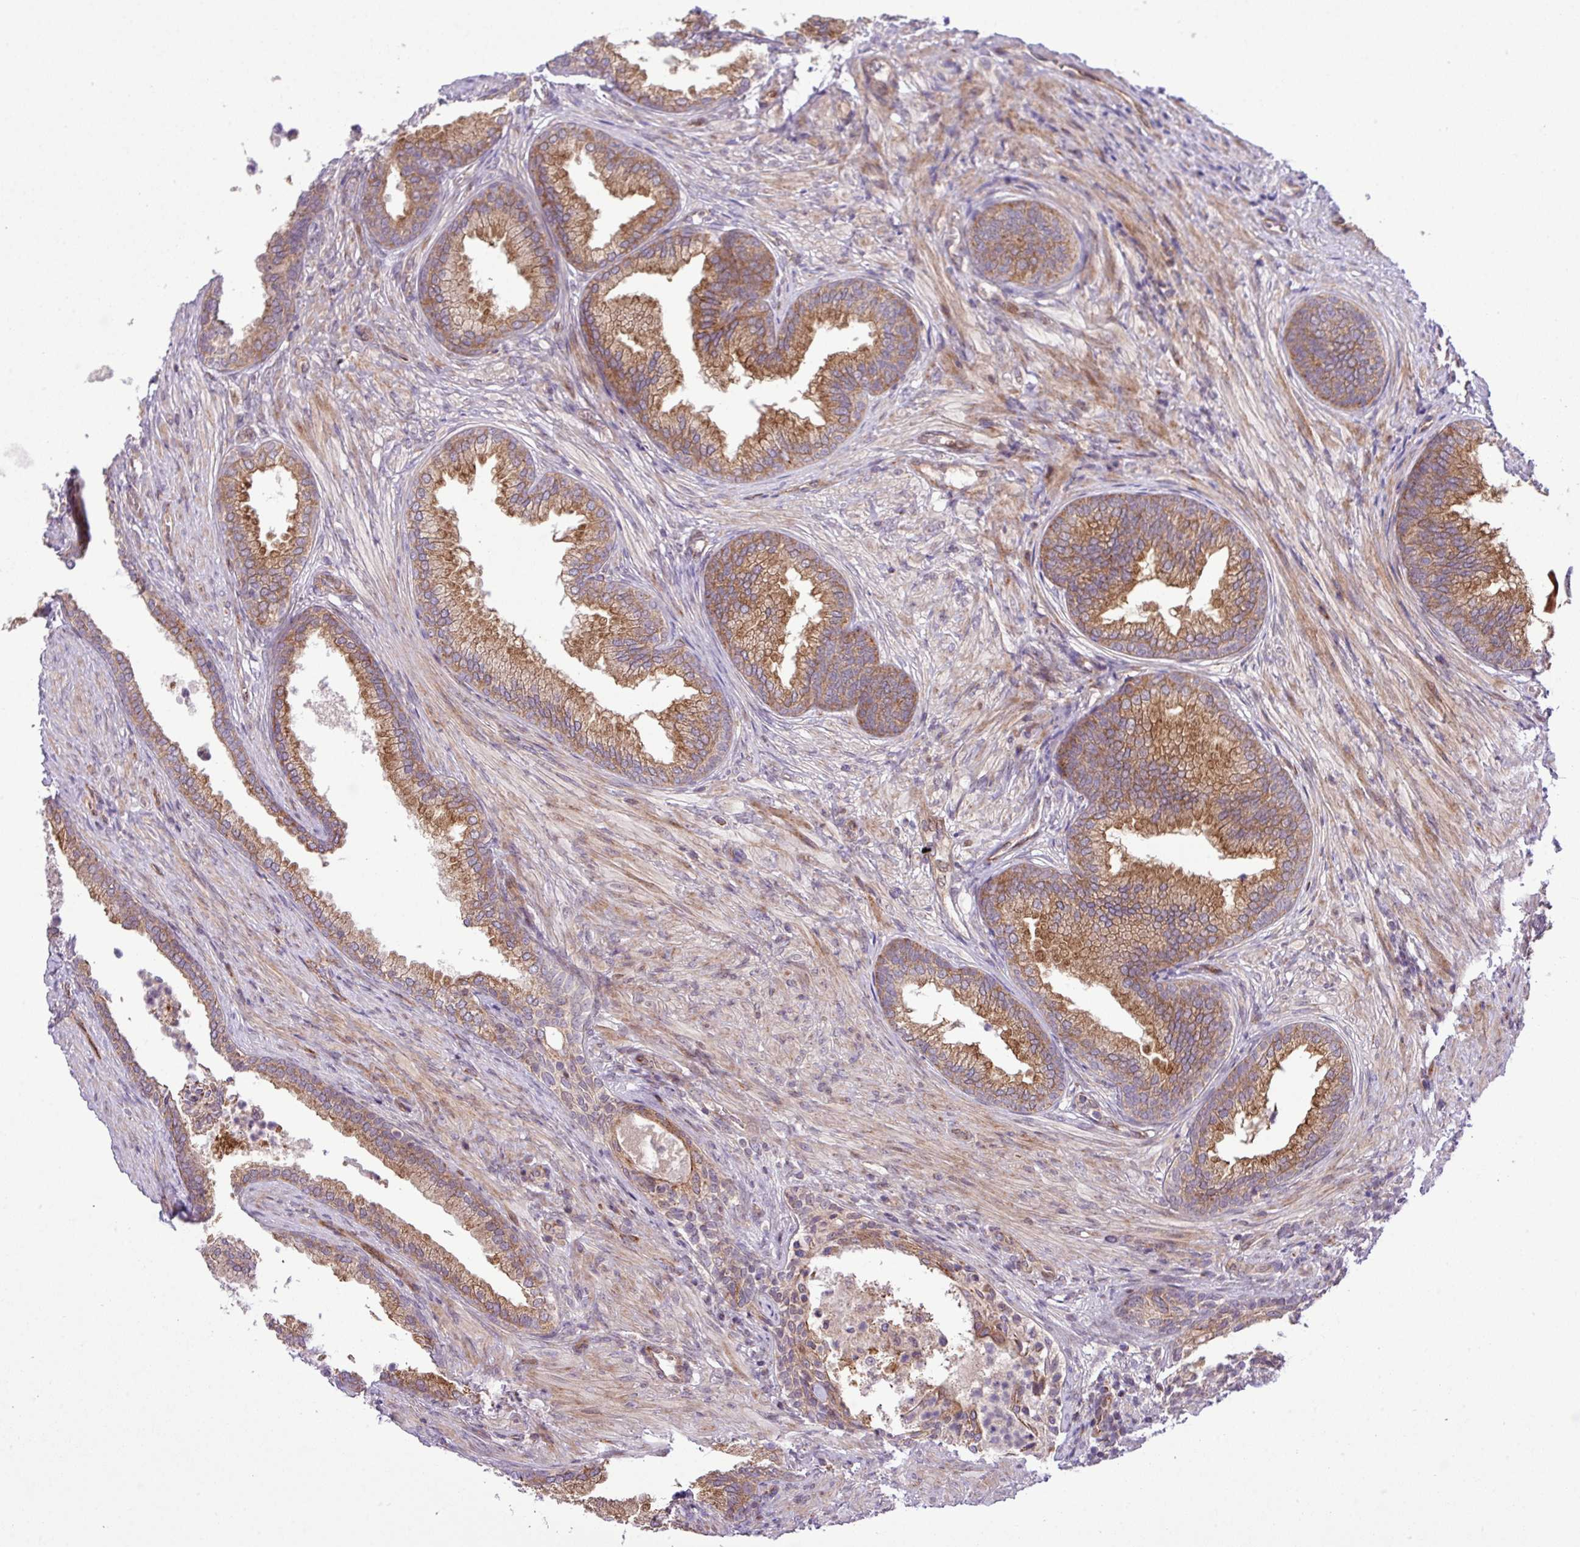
{"staining": {"intensity": "strong", "quantity": ">75%", "location": "cytoplasmic/membranous"}, "tissue": "prostate", "cell_type": "Glandular cells", "image_type": "normal", "snomed": [{"axis": "morphology", "description": "Normal tissue, NOS"}, {"axis": "topography", "description": "Prostate"}], "caption": "Prostate stained for a protein demonstrates strong cytoplasmic/membranous positivity in glandular cells. Immunohistochemistry stains the protein in brown and the nuclei are stained blue.", "gene": "B3GNT9", "patient": {"sex": "male", "age": 76}}